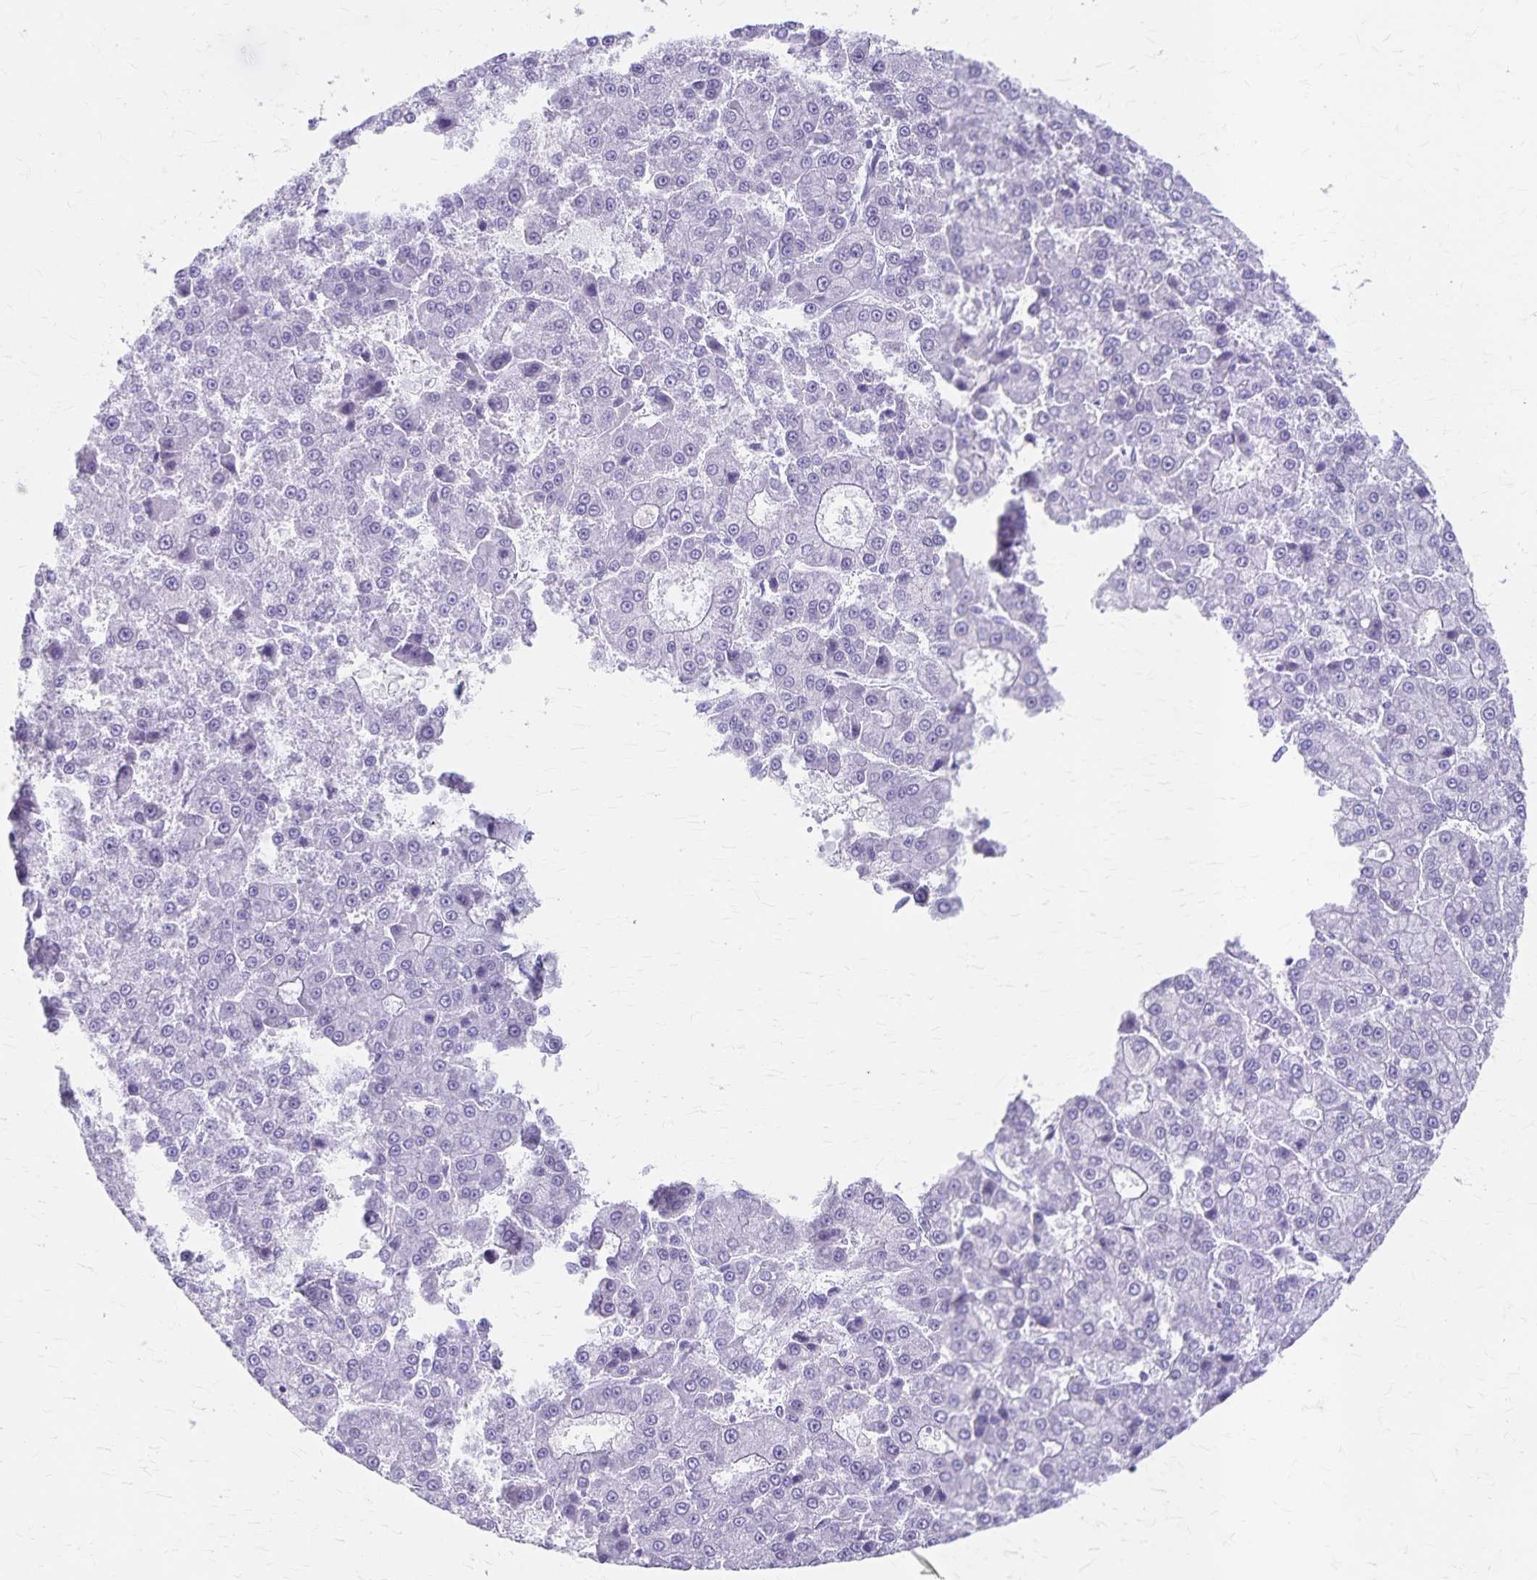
{"staining": {"intensity": "negative", "quantity": "none", "location": "none"}, "tissue": "liver cancer", "cell_type": "Tumor cells", "image_type": "cancer", "snomed": [{"axis": "morphology", "description": "Carcinoma, Hepatocellular, NOS"}, {"axis": "topography", "description": "Liver"}], "caption": "There is no significant staining in tumor cells of hepatocellular carcinoma (liver).", "gene": "GPBAR1", "patient": {"sex": "male", "age": 70}}